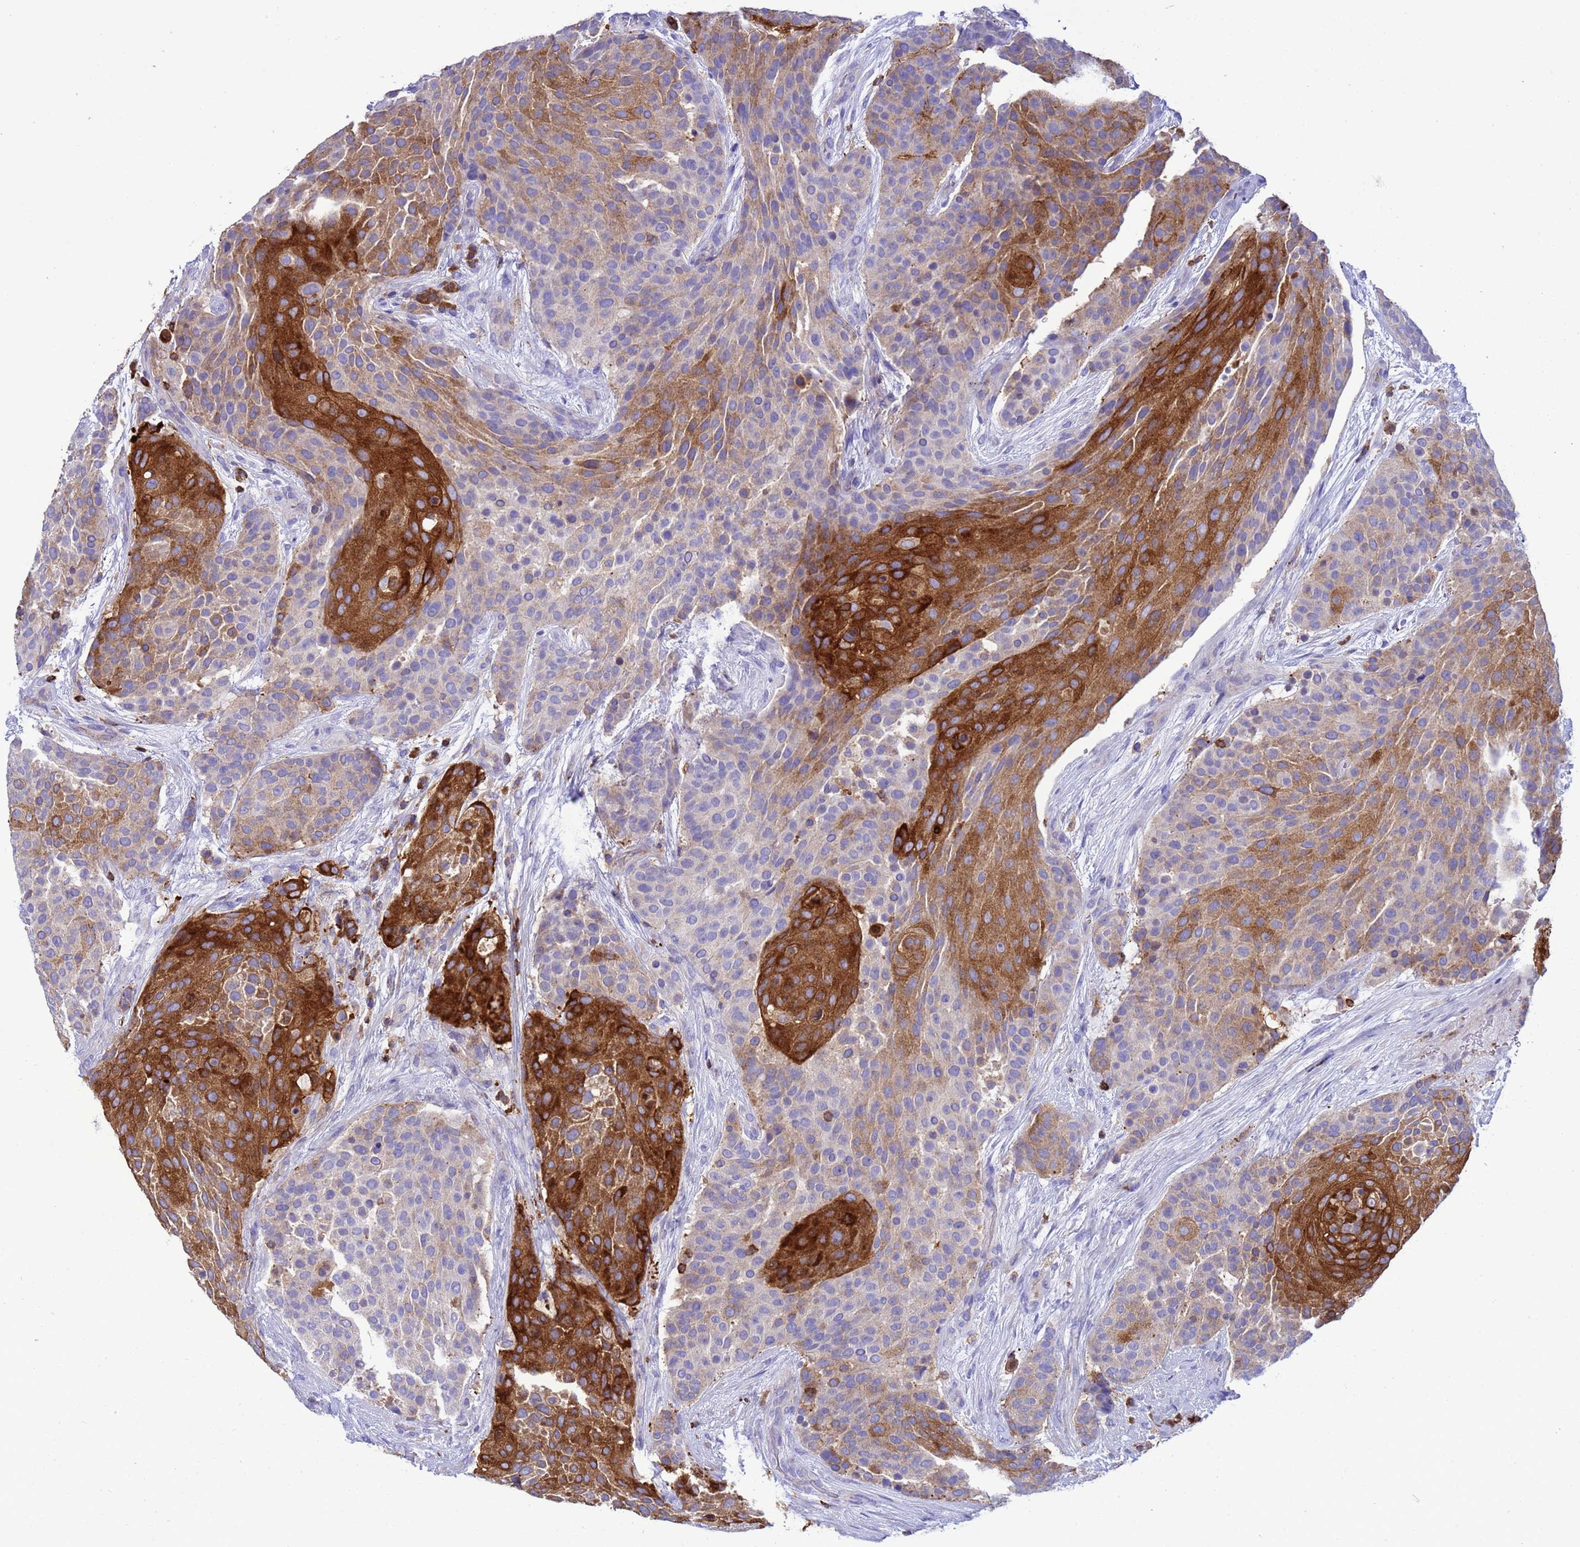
{"staining": {"intensity": "strong", "quantity": "25%-75%", "location": "cytoplasmic/membranous"}, "tissue": "urothelial cancer", "cell_type": "Tumor cells", "image_type": "cancer", "snomed": [{"axis": "morphology", "description": "Urothelial carcinoma, High grade"}, {"axis": "topography", "description": "Urinary bladder"}], "caption": "Immunohistochemical staining of high-grade urothelial carcinoma exhibits strong cytoplasmic/membranous protein expression in about 25%-75% of tumor cells. The protein of interest is stained brown, and the nuclei are stained in blue (DAB IHC with brightfield microscopy, high magnification).", "gene": "EZR", "patient": {"sex": "female", "age": 63}}